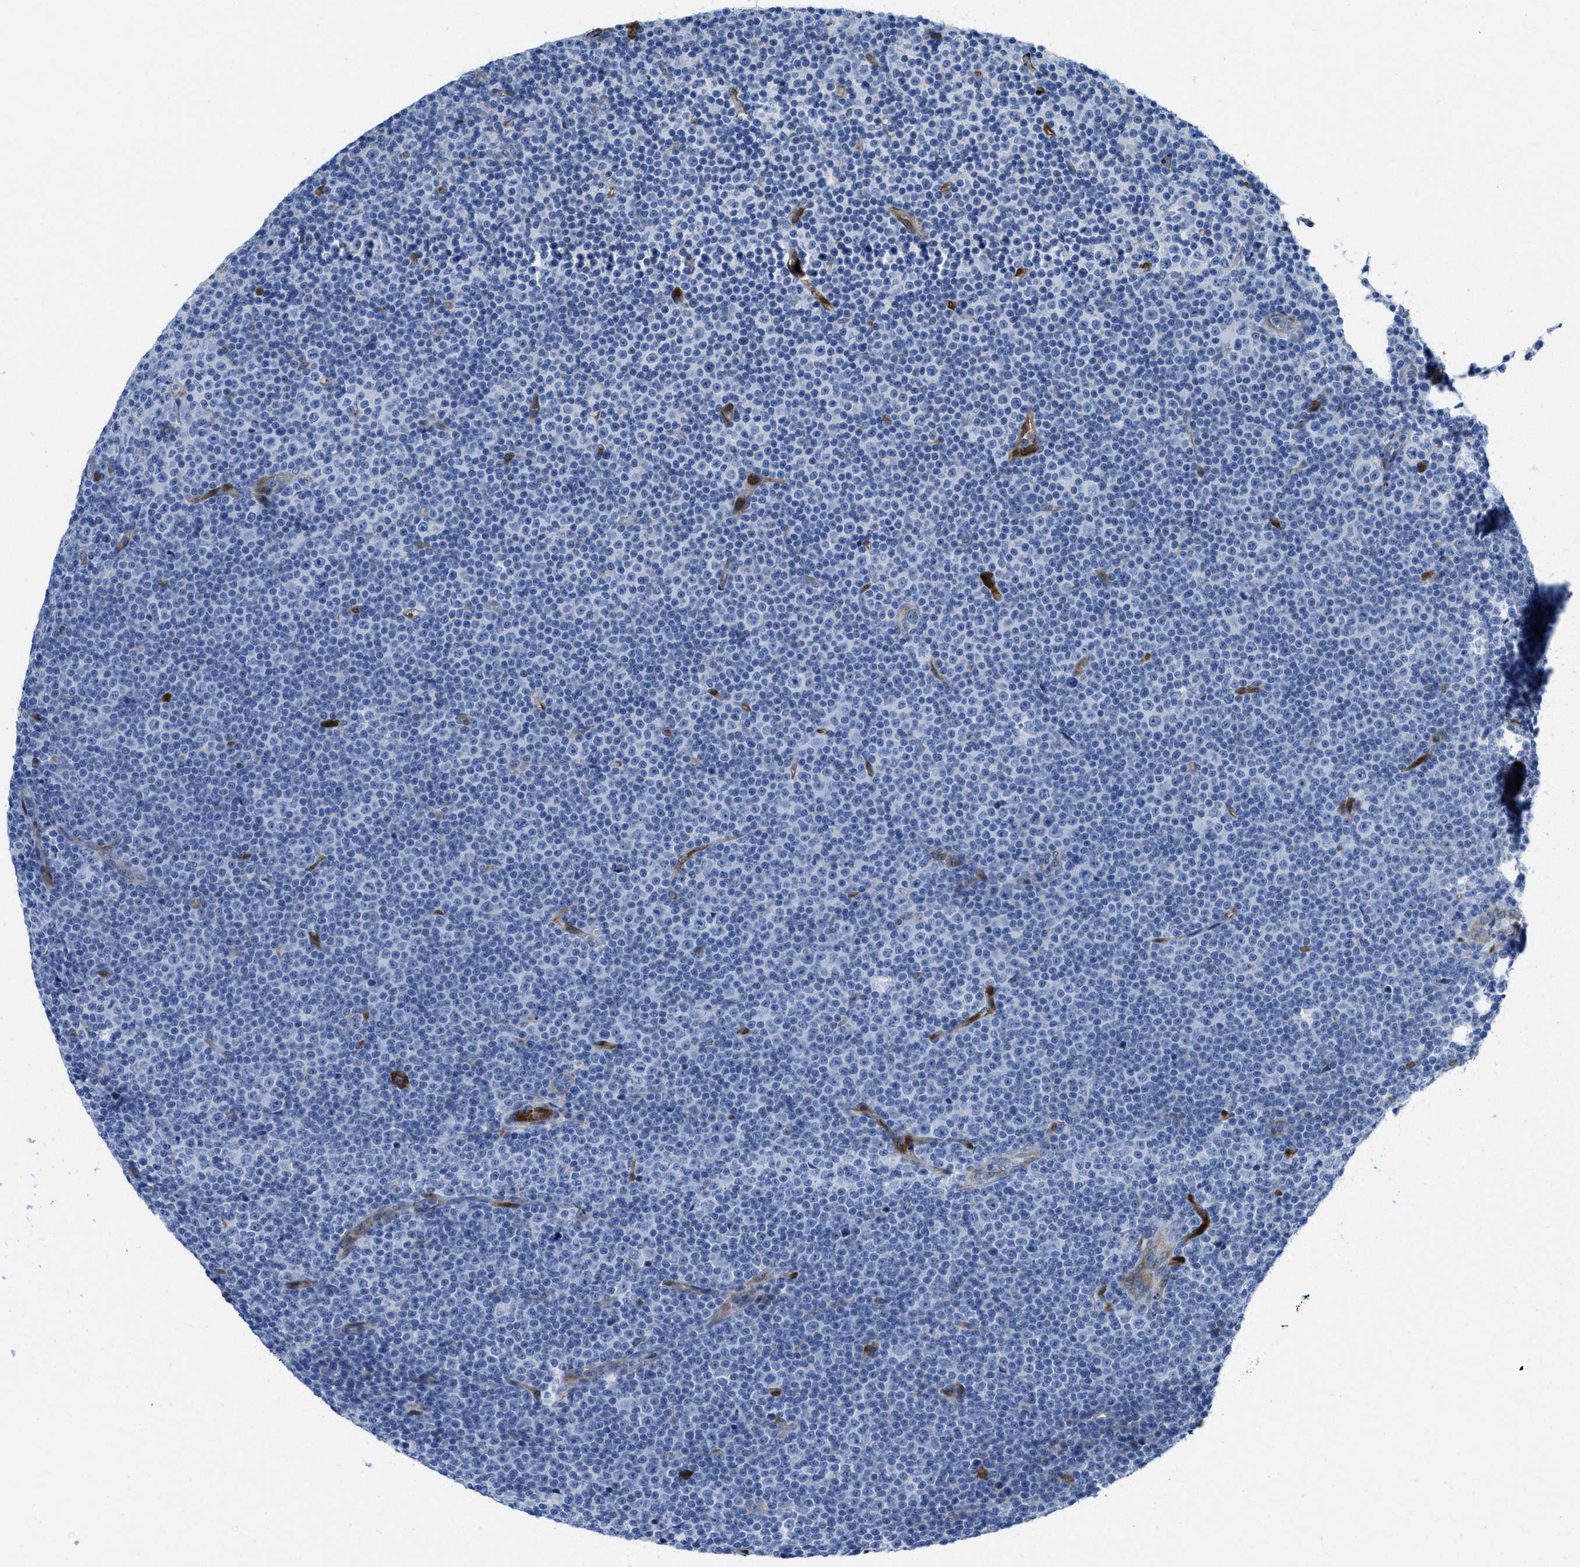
{"staining": {"intensity": "negative", "quantity": "none", "location": "none"}, "tissue": "lymphoma", "cell_type": "Tumor cells", "image_type": "cancer", "snomed": [{"axis": "morphology", "description": "Malignant lymphoma, non-Hodgkin's type, Low grade"}, {"axis": "topography", "description": "Lymph node"}], "caption": "IHC of human lymphoma demonstrates no expression in tumor cells.", "gene": "ASS1", "patient": {"sex": "female", "age": 67}}